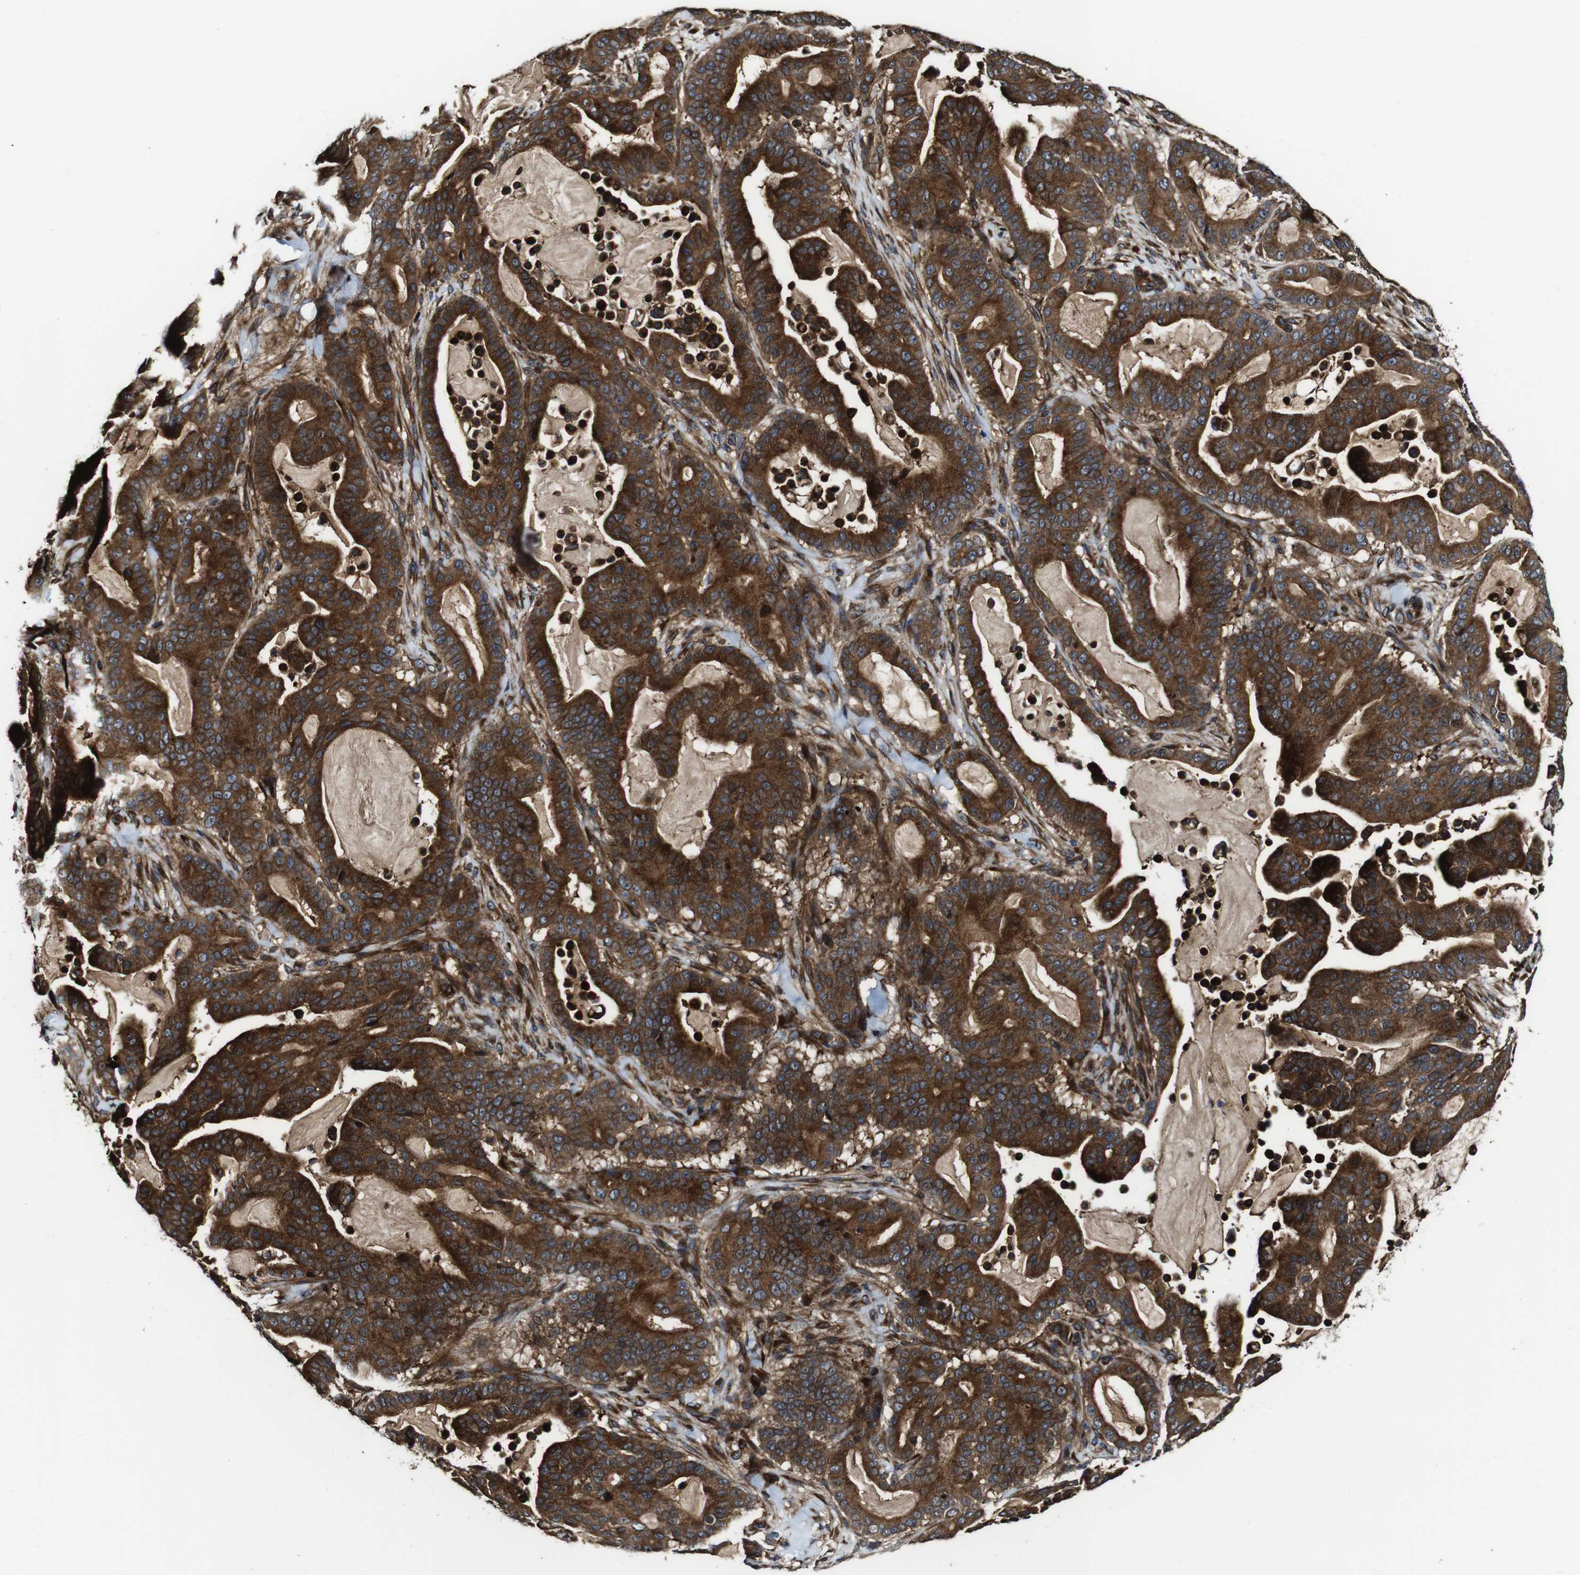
{"staining": {"intensity": "strong", "quantity": ">75%", "location": "cytoplasmic/membranous"}, "tissue": "pancreatic cancer", "cell_type": "Tumor cells", "image_type": "cancer", "snomed": [{"axis": "morphology", "description": "Adenocarcinoma, NOS"}, {"axis": "topography", "description": "Pancreas"}], "caption": "Tumor cells display strong cytoplasmic/membranous staining in about >75% of cells in pancreatic cancer. (Brightfield microscopy of DAB IHC at high magnification).", "gene": "TNIK", "patient": {"sex": "male", "age": 63}}